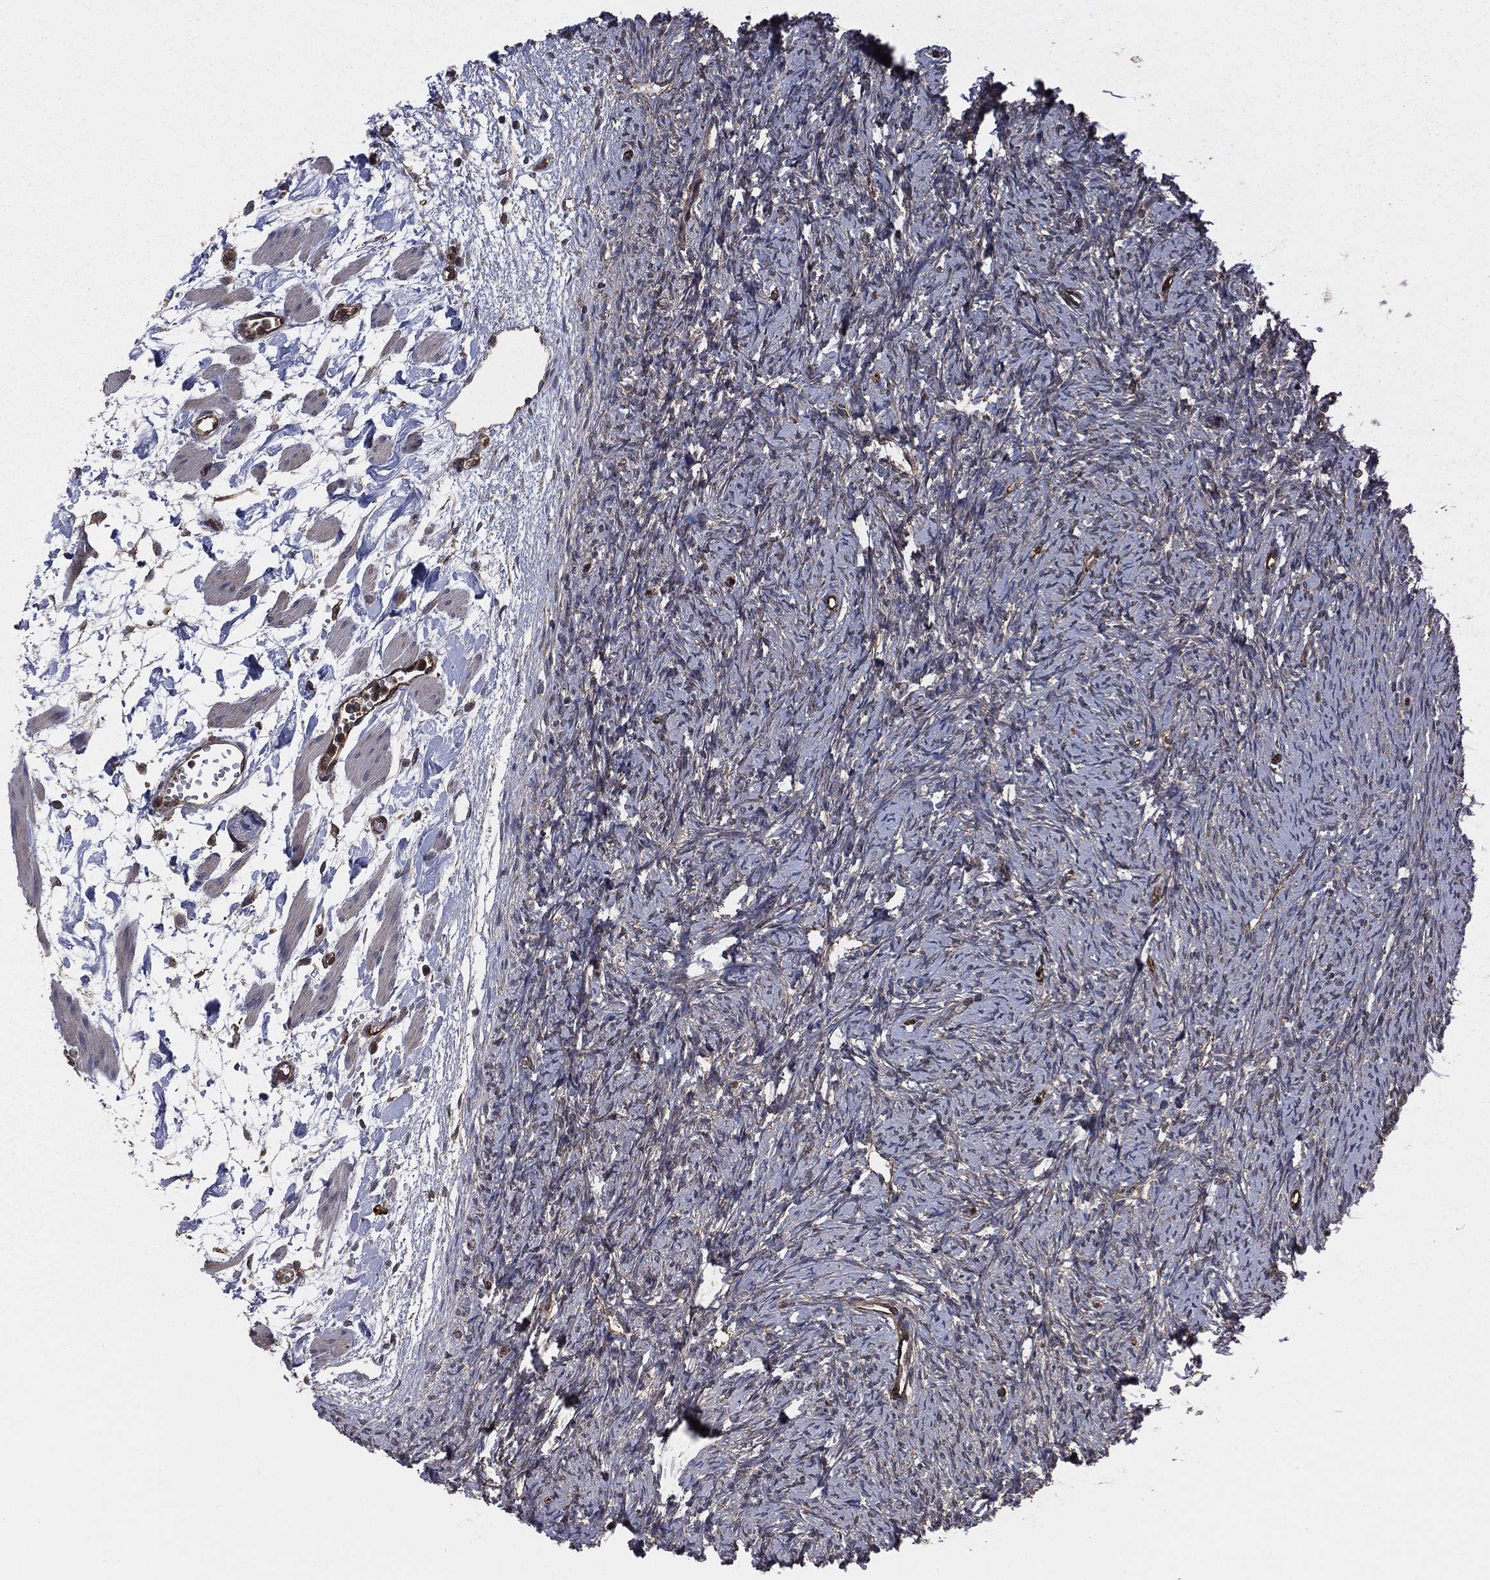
{"staining": {"intensity": "strong", "quantity": ">75%", "location": "cytoplasmic/membranous"}, "tissue": "ovary", "cell_type": "Follicle cells", "image_type": "normal", "snomed": [{"axis": "morphology", "description": "Normal tissue, NOS"}, {"axis": "topography", "description": "Fallopian tube"}, {"axis": "topography", "description": "Ovary"}], "caption": "Follicle cells reveal high levels of strong cytoplasmic/membranous positivity in approximately >75% of cells in unremarkable ovary. The staining was performed using DAB to visualize the protein expression in brown, while the nuclei were stained in blue with hematoxylin (Magnification: 20x).", "gene": "CERT1", "patient": {"sex": "female", "age": 33}}